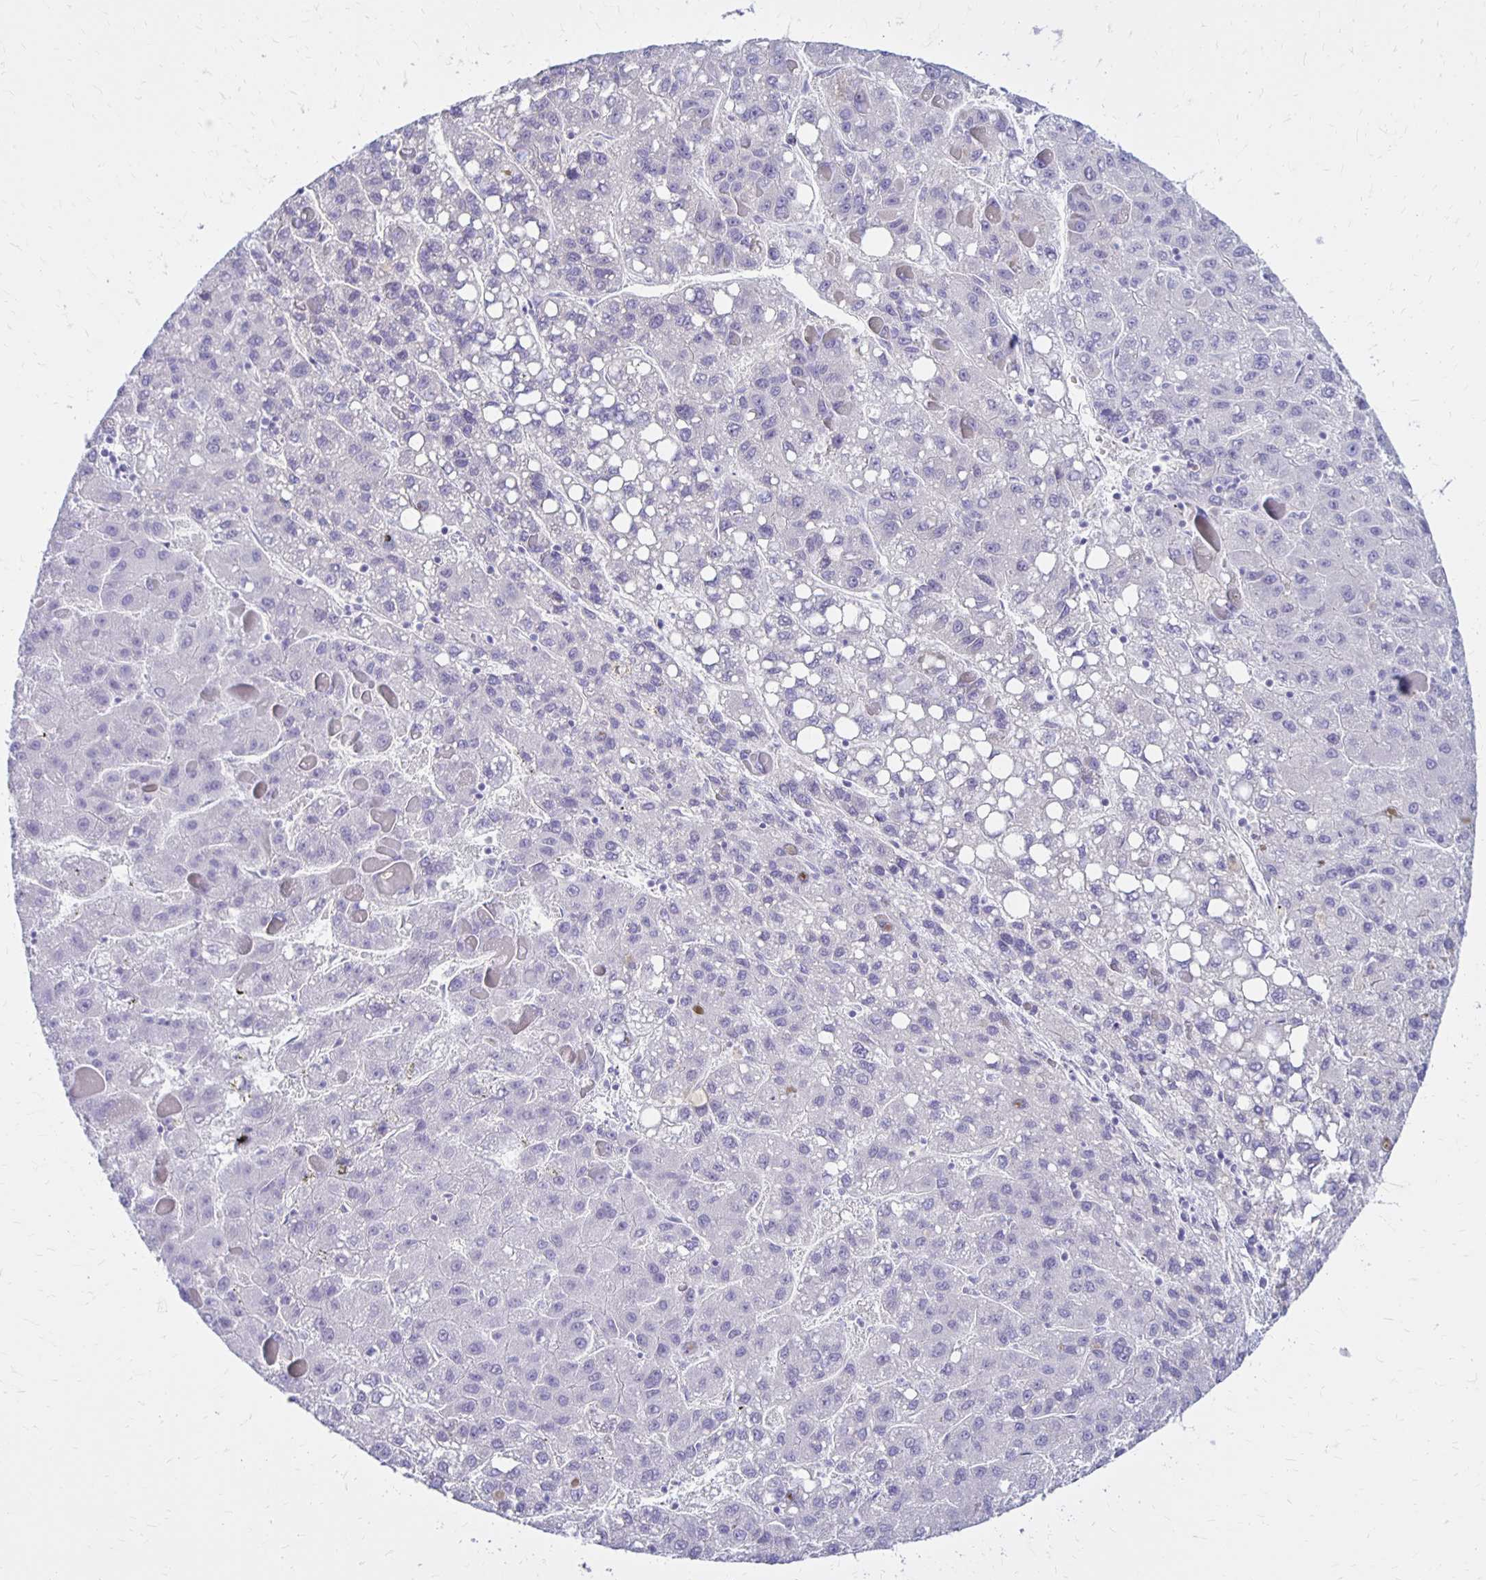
{"staining": {"intensity": "negative", "quantity": "none", "location": "none"}, "tissue": "liver cancer", "cell_type": "Tumor cells", "image_type": "cancer", "snomed": [{"axis": "morphology", "description": "Carcinoma, Hepatocellular, NOS"}, {"axis": "topography", "description": "Liver"}], "caption": "A micrograph of human liver cancer is negative for staining in tumor cells.", "gene": "FNTB", "patient": {"sex": "female", "age": 82}}